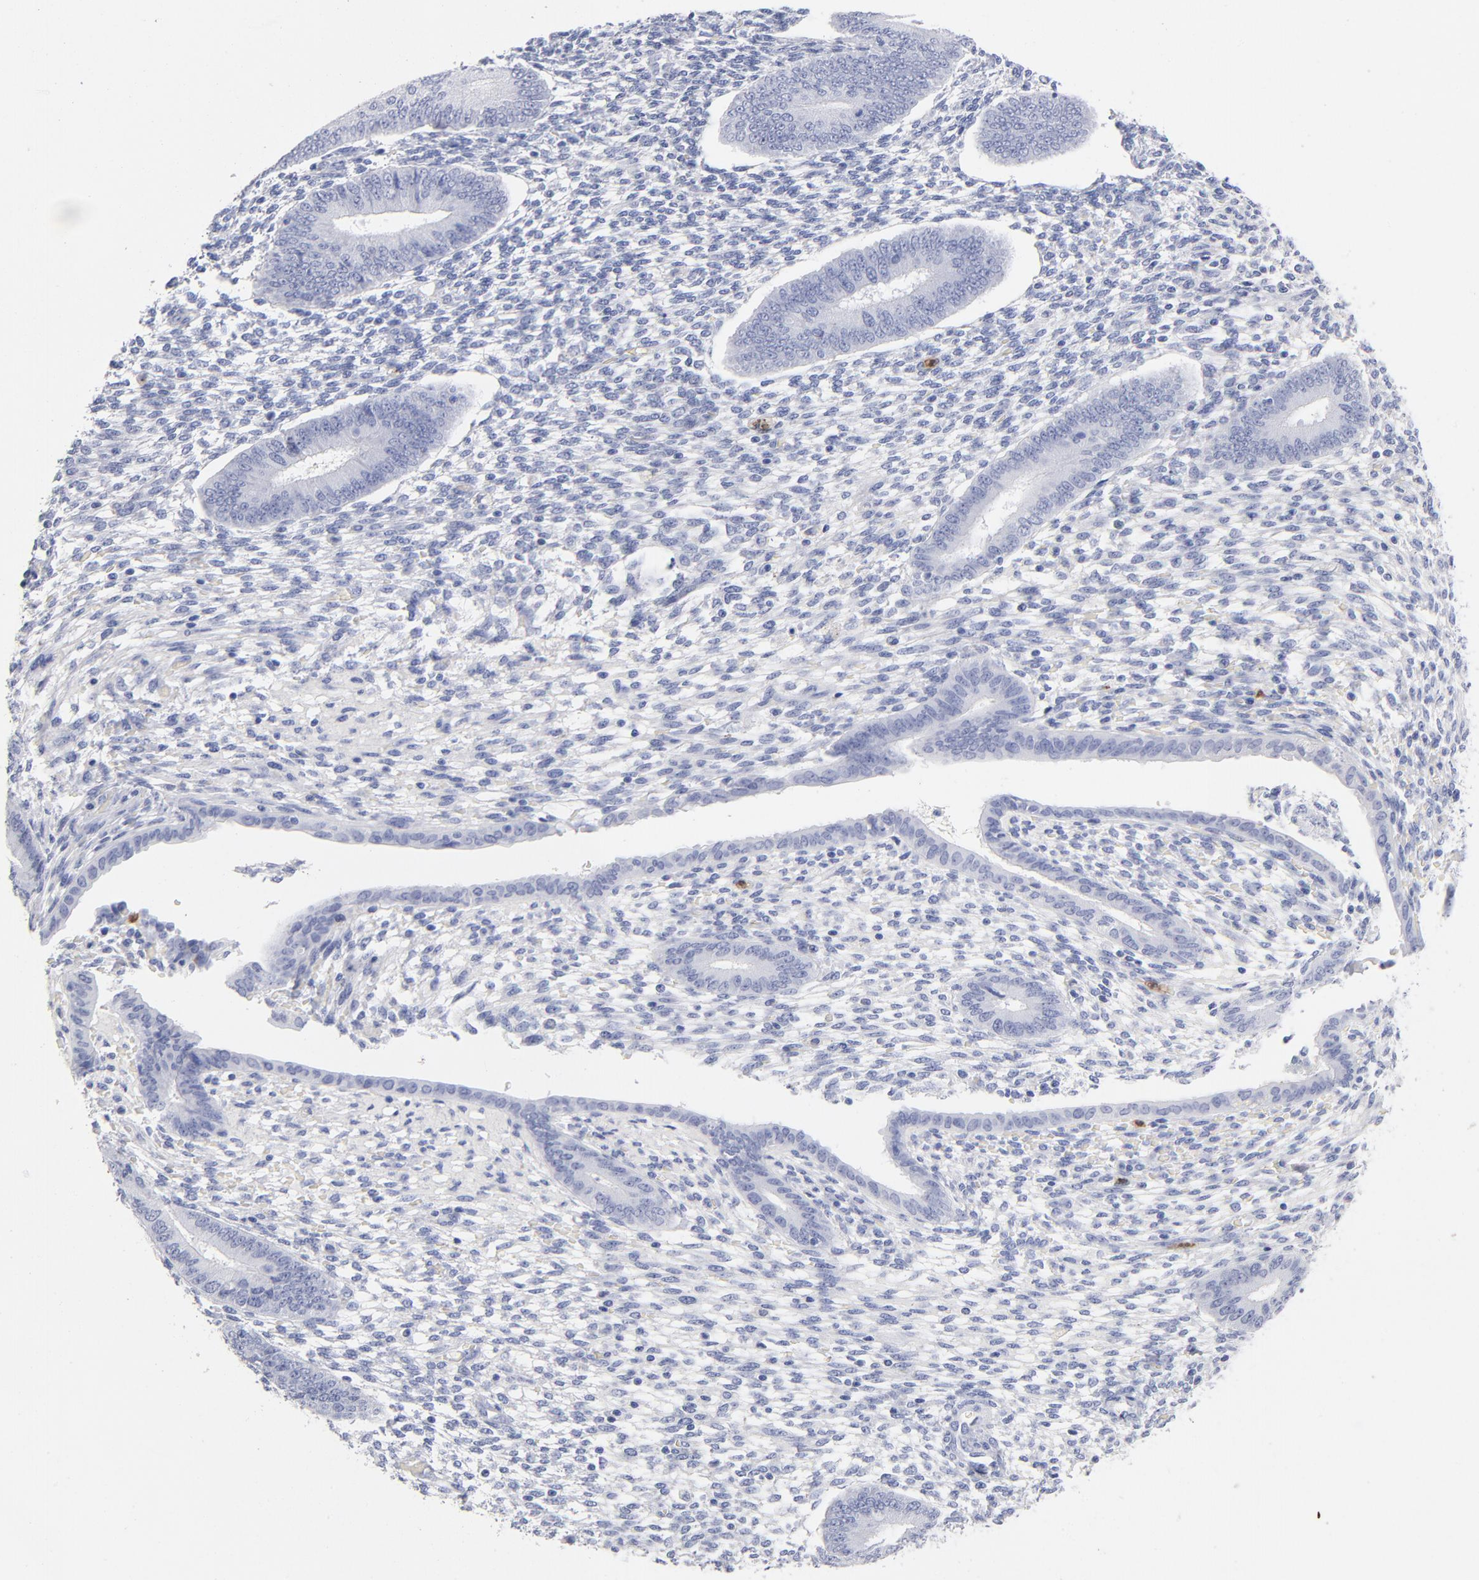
{"staining": {"intensity": "negative", "quantity": "none", "location": "none"}, "tissue": "endometrium", "cell_type": "Cells in endometrial stroma", "image_type": "normal", "snomed": [{"axis": "morphology", "description": "Normal tissue, NOS"}, {"axis": "topography", "description": "Endometrium"}], "caption": "An image of endometrium stained for a protein displays no brown staining in cells in endometrial stroma.", "gene": "ARG1", "patient": {"sex": "female", "age": 42}}